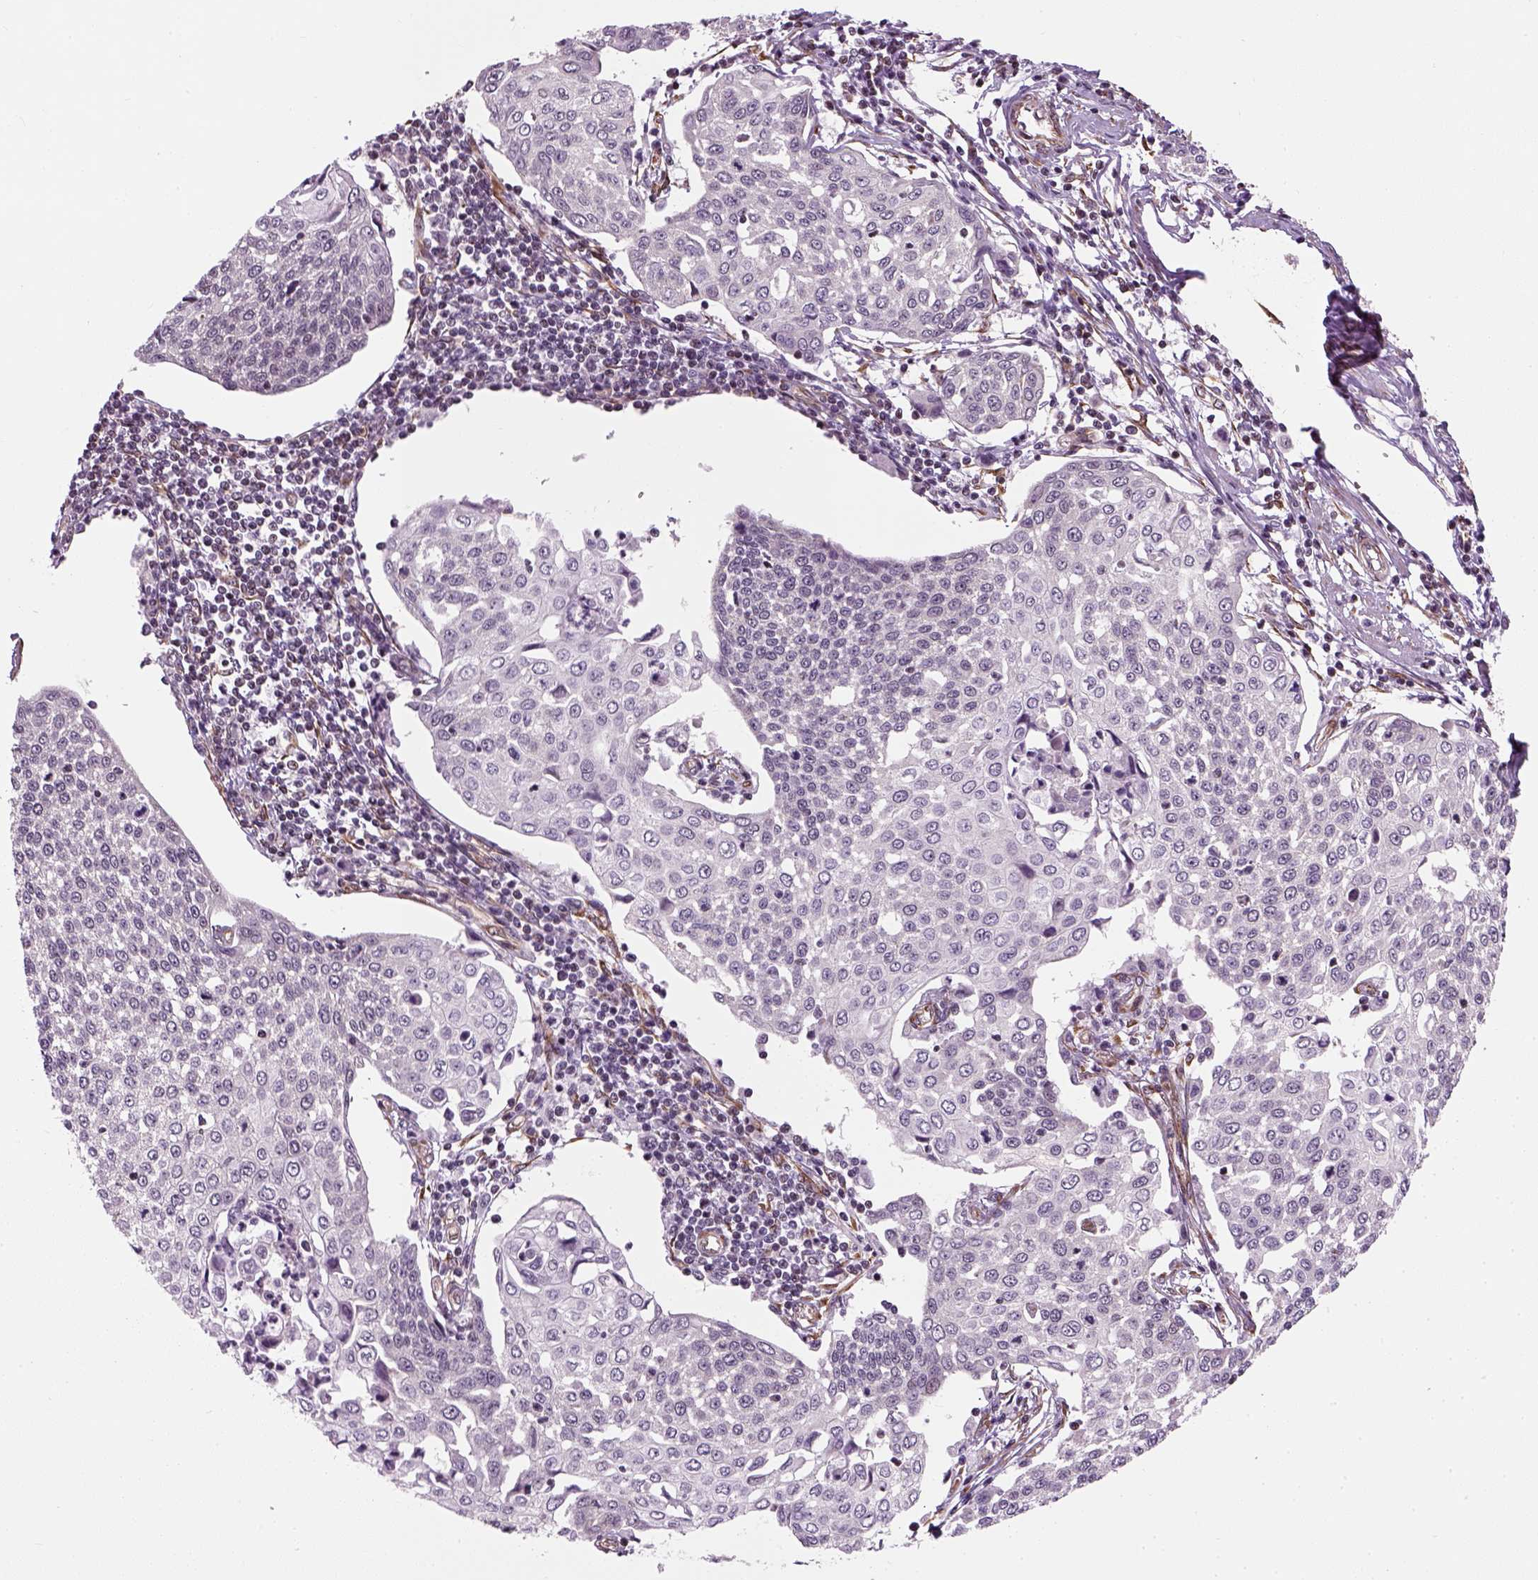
{"staining": {"intensity": "negative", "quantity": "none", "location": "none"}, "tissue": "cervical cancer", "cell_type": "Tumor cells", "image_type": "cancer", "snomed": [{"axis": "morphology", "description": "Squamous cell carcinoma, NOS"}, {"axis": "topography", "description": "Cervix"}], "caption": "Cervical cancer (squamous cell carcinoma) was stained to show a protein in brown. There is no significant staining in tumor cells.", "gene": "XK", "patient": {"sex": "female", "age": 34}}